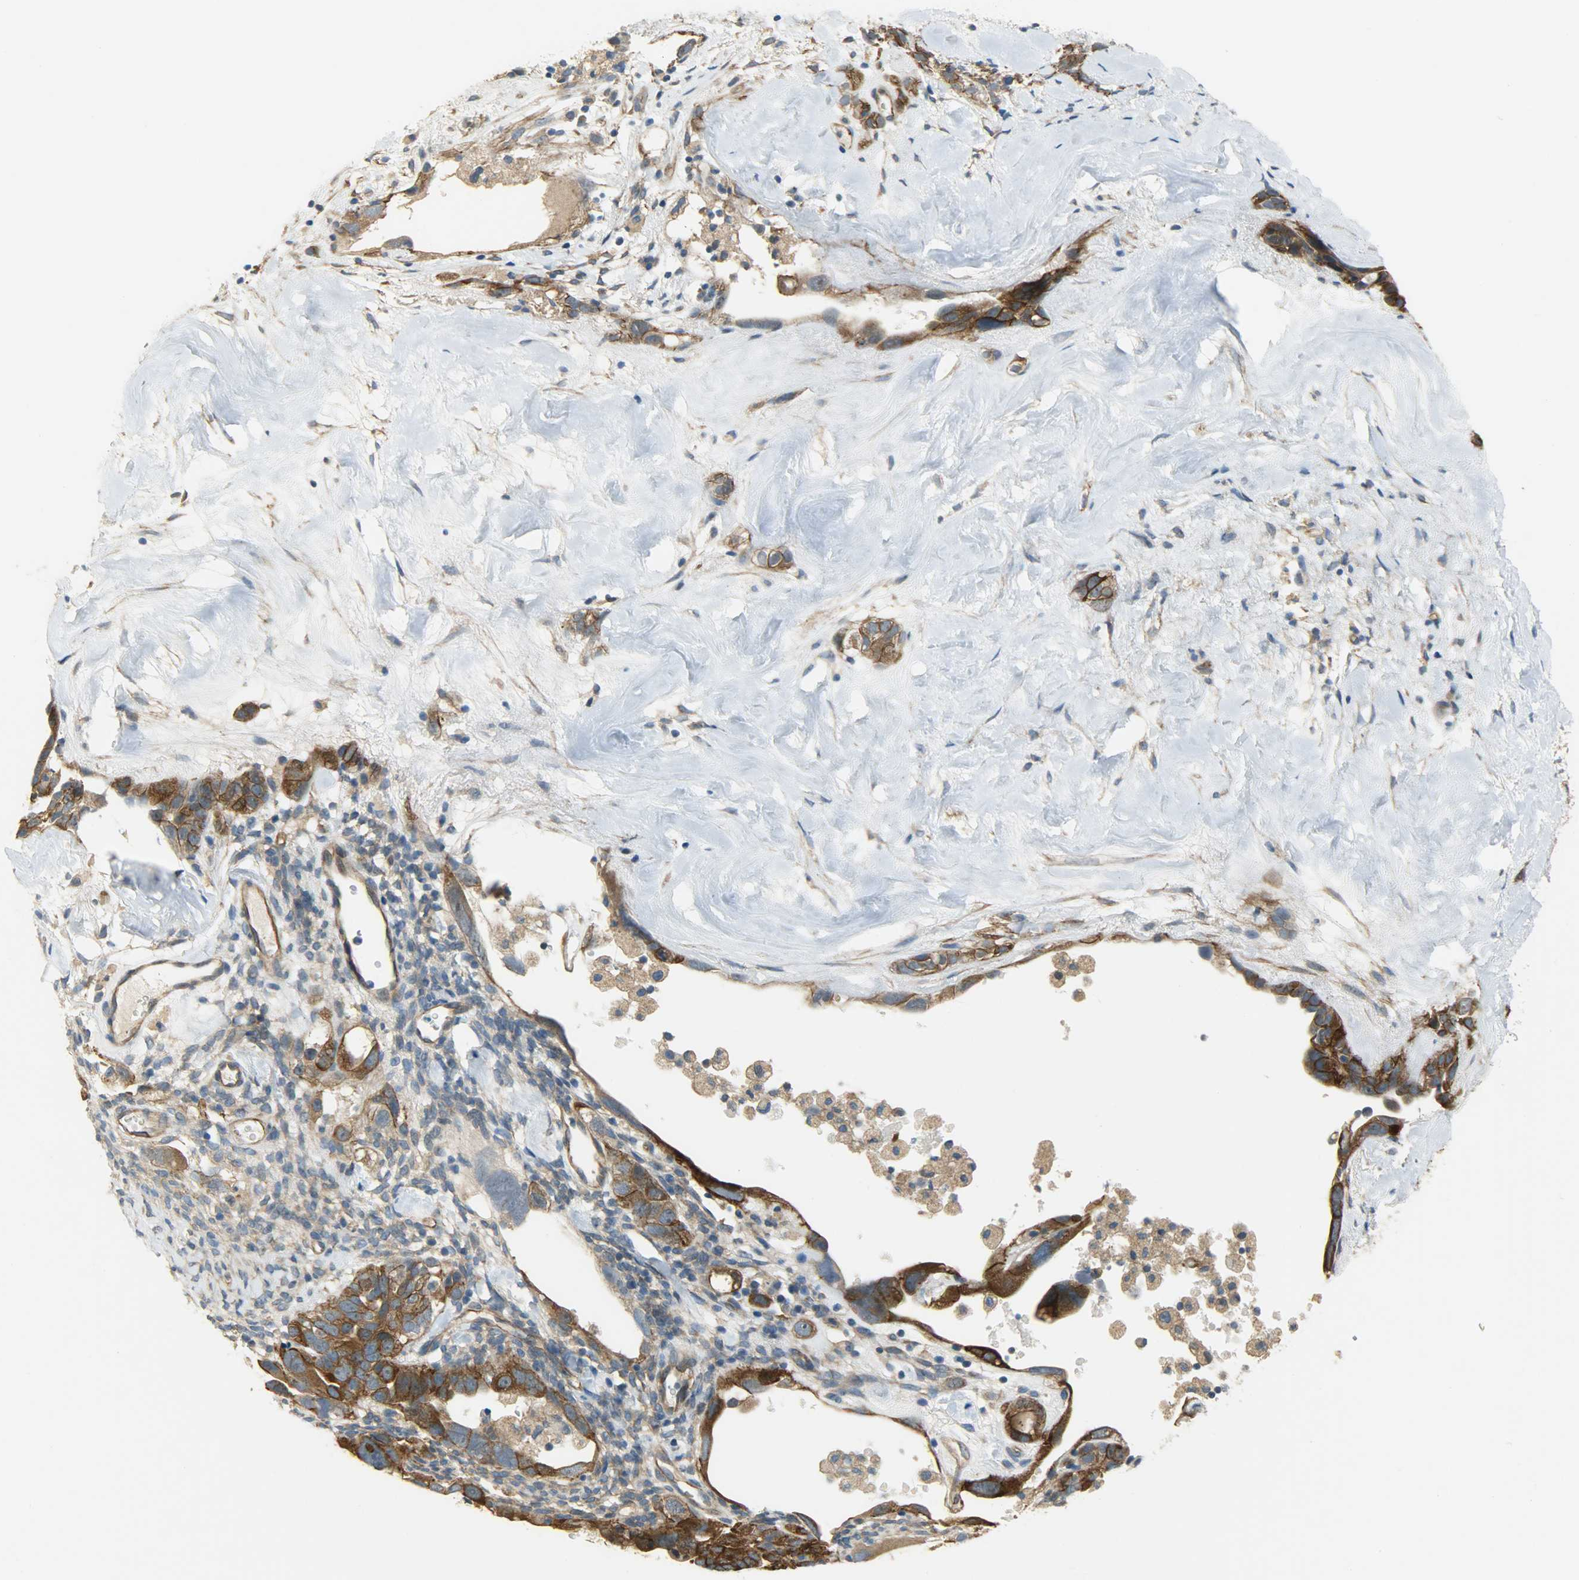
{"staining": {"intensity": "strong", "quantity": ">75%", "location": "cytoplasmic/membranous"}, "tissue": "ovarian cancer", "cell_type": "Tumor cells", "image_type": "cancer", "snomed": [{"axis": "morphology", "description": "Cystadenocarcinoma, serous, NOS"}, {"axis": "topography", "description": "Ovary"}], "caption": "Immunohistochemical staining of serous cystadenocarcinoma (ovarian) demonstrates strong cytoplasmic/membranous protein staining in approximately >75% of tumor cells.", "gene": "KIAA1217", "patient": {"sex": "female", "age": 66}}